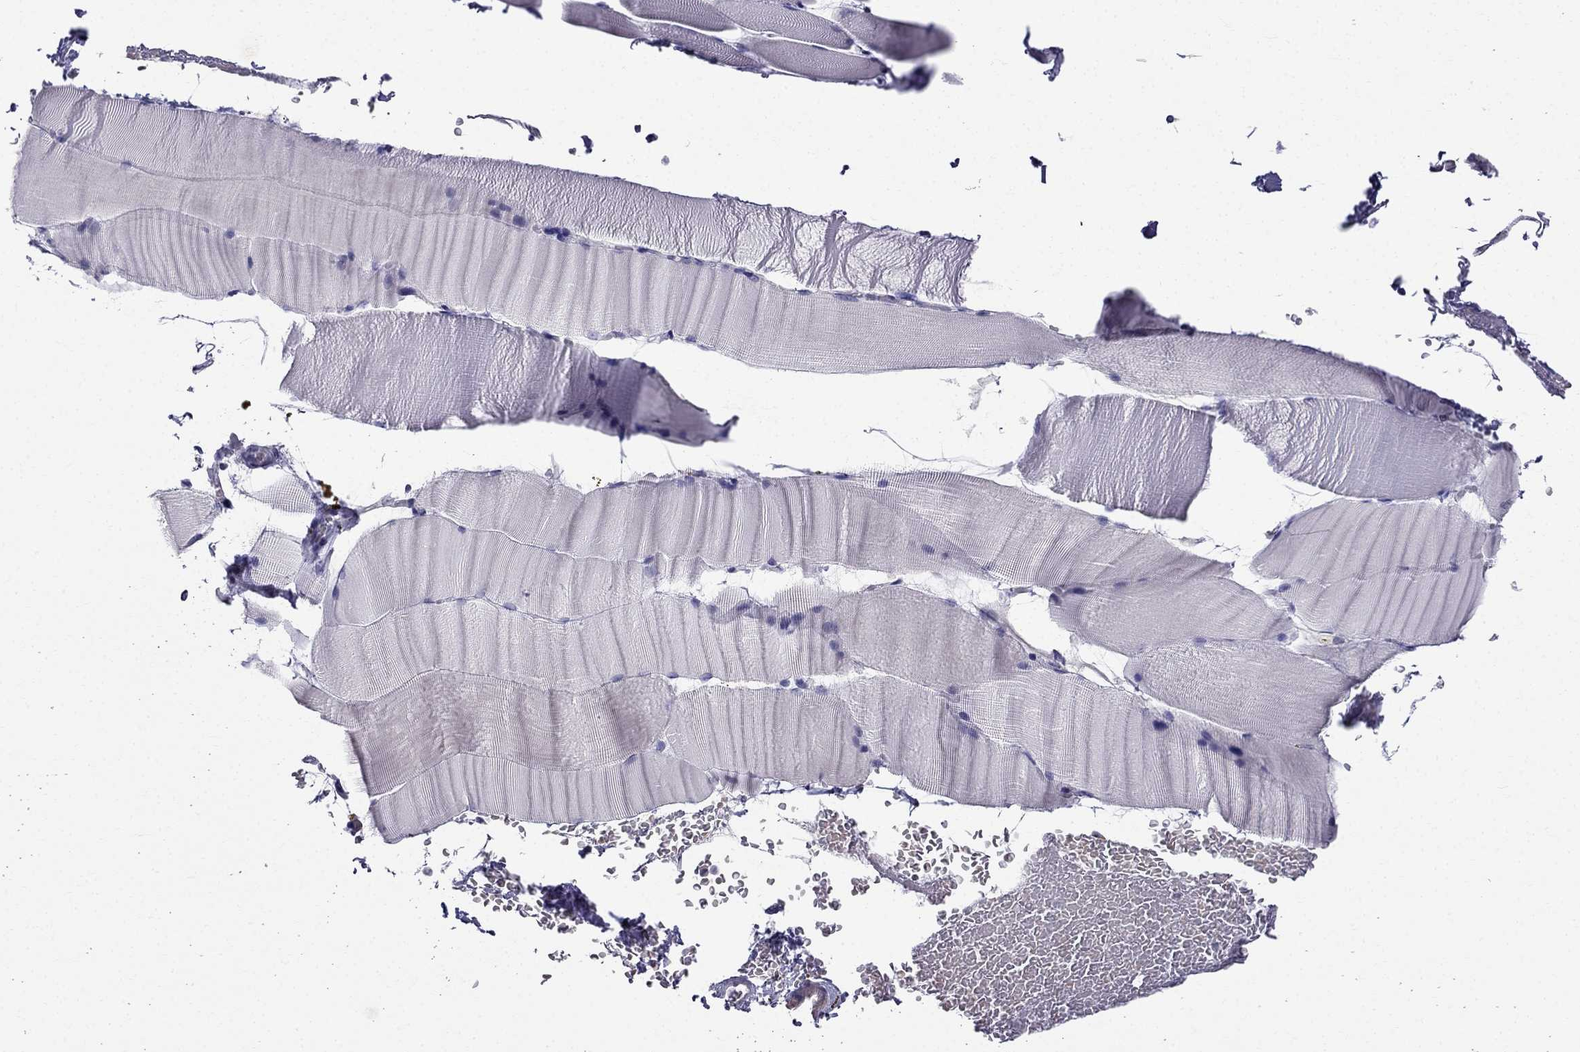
{"staining": {"intensity": "negative", "quantity": "none", "location": "none"}, "tissue": "skeletal muscle", "cell_type": "Myocytes", "image_type": "normal", "snomed": [{"axis": "morphology", "description": "Normal tissue, NOS"}, {"axis": "topography", "description": "Skeletal muscle"}], "caption": "Myocytes show no significant expression in unremarkable skeletal muscle. (DAB immunohistochemistry (IHC) visualized using brightfield microscopy, high magnification).", "gene": "BAG5", "patient": {"sex": "female", "age": 37}}